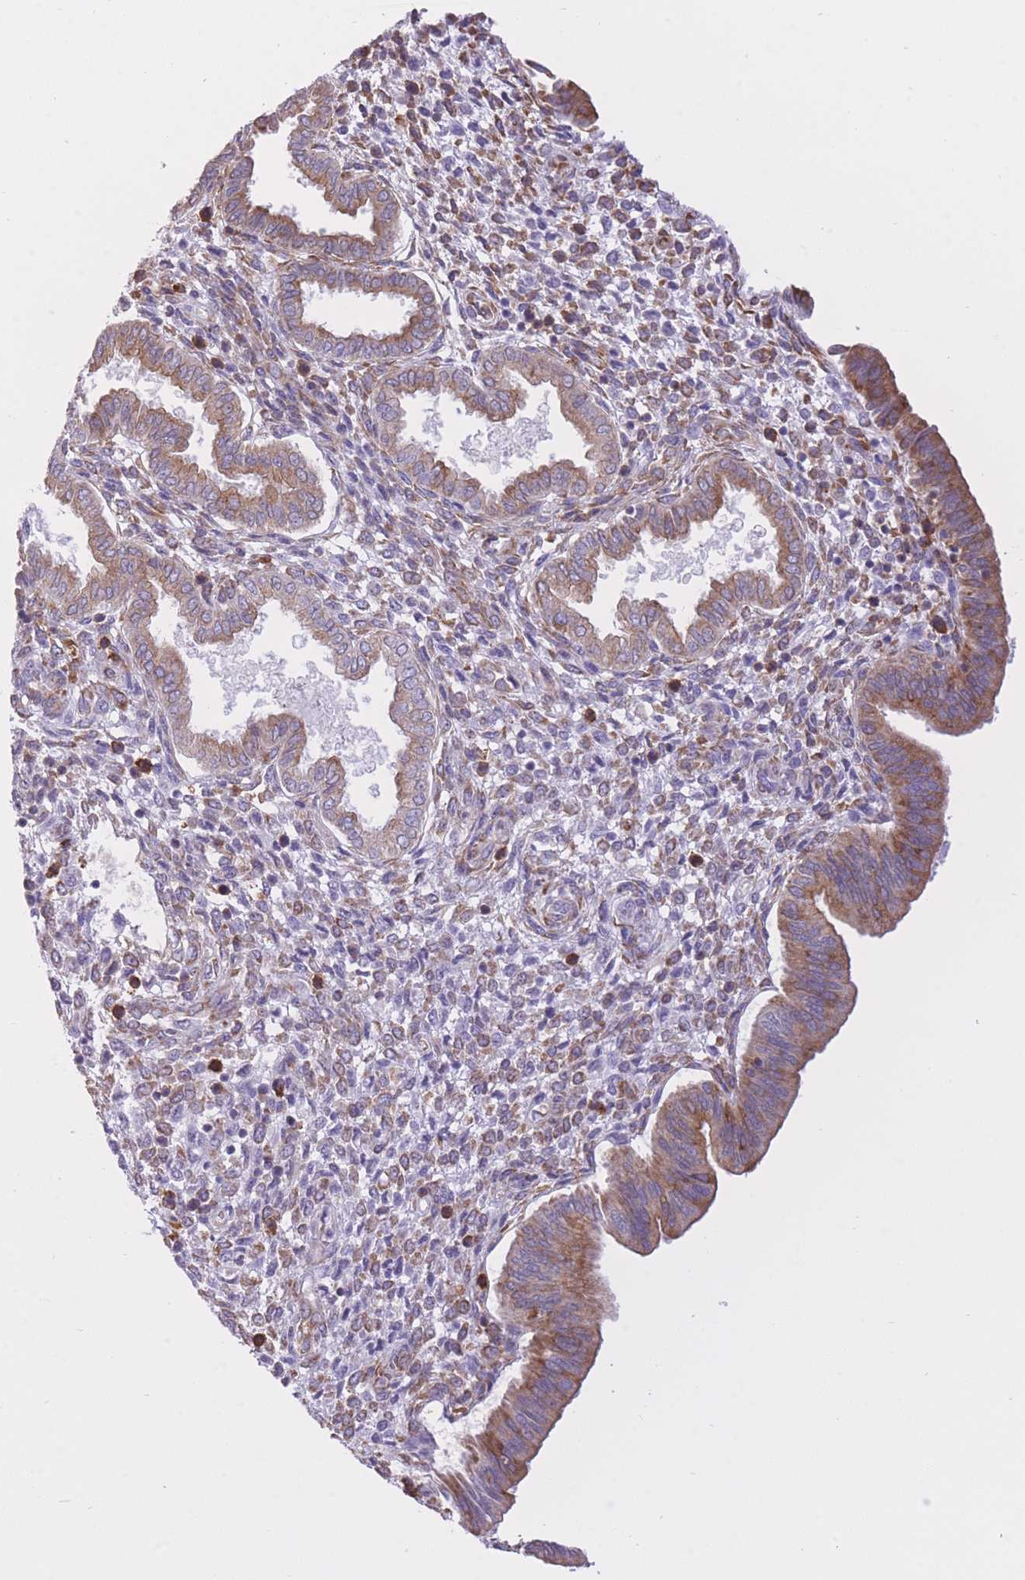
{"staining": {"intensity": "moderate", "quantity": "<25%", "location": "cytoplasmic/membranous"}, "tissue": "endometrium", "cell_type": "Cells in endometrial stroma", "image_type": "normal", "snomed": [{"axis": "morphology", "description": "Normal tissue, NOS"}, {"axis": "topography", "description": "Endometrium"}], "caption": "Moderate cytoplasmic/membranous expression is appreciated in approximately <25% of cells in endometrial stroma in normal endometrium.", "gene": "ZNF501", "patient": {"sex": "female", "age": 24}}